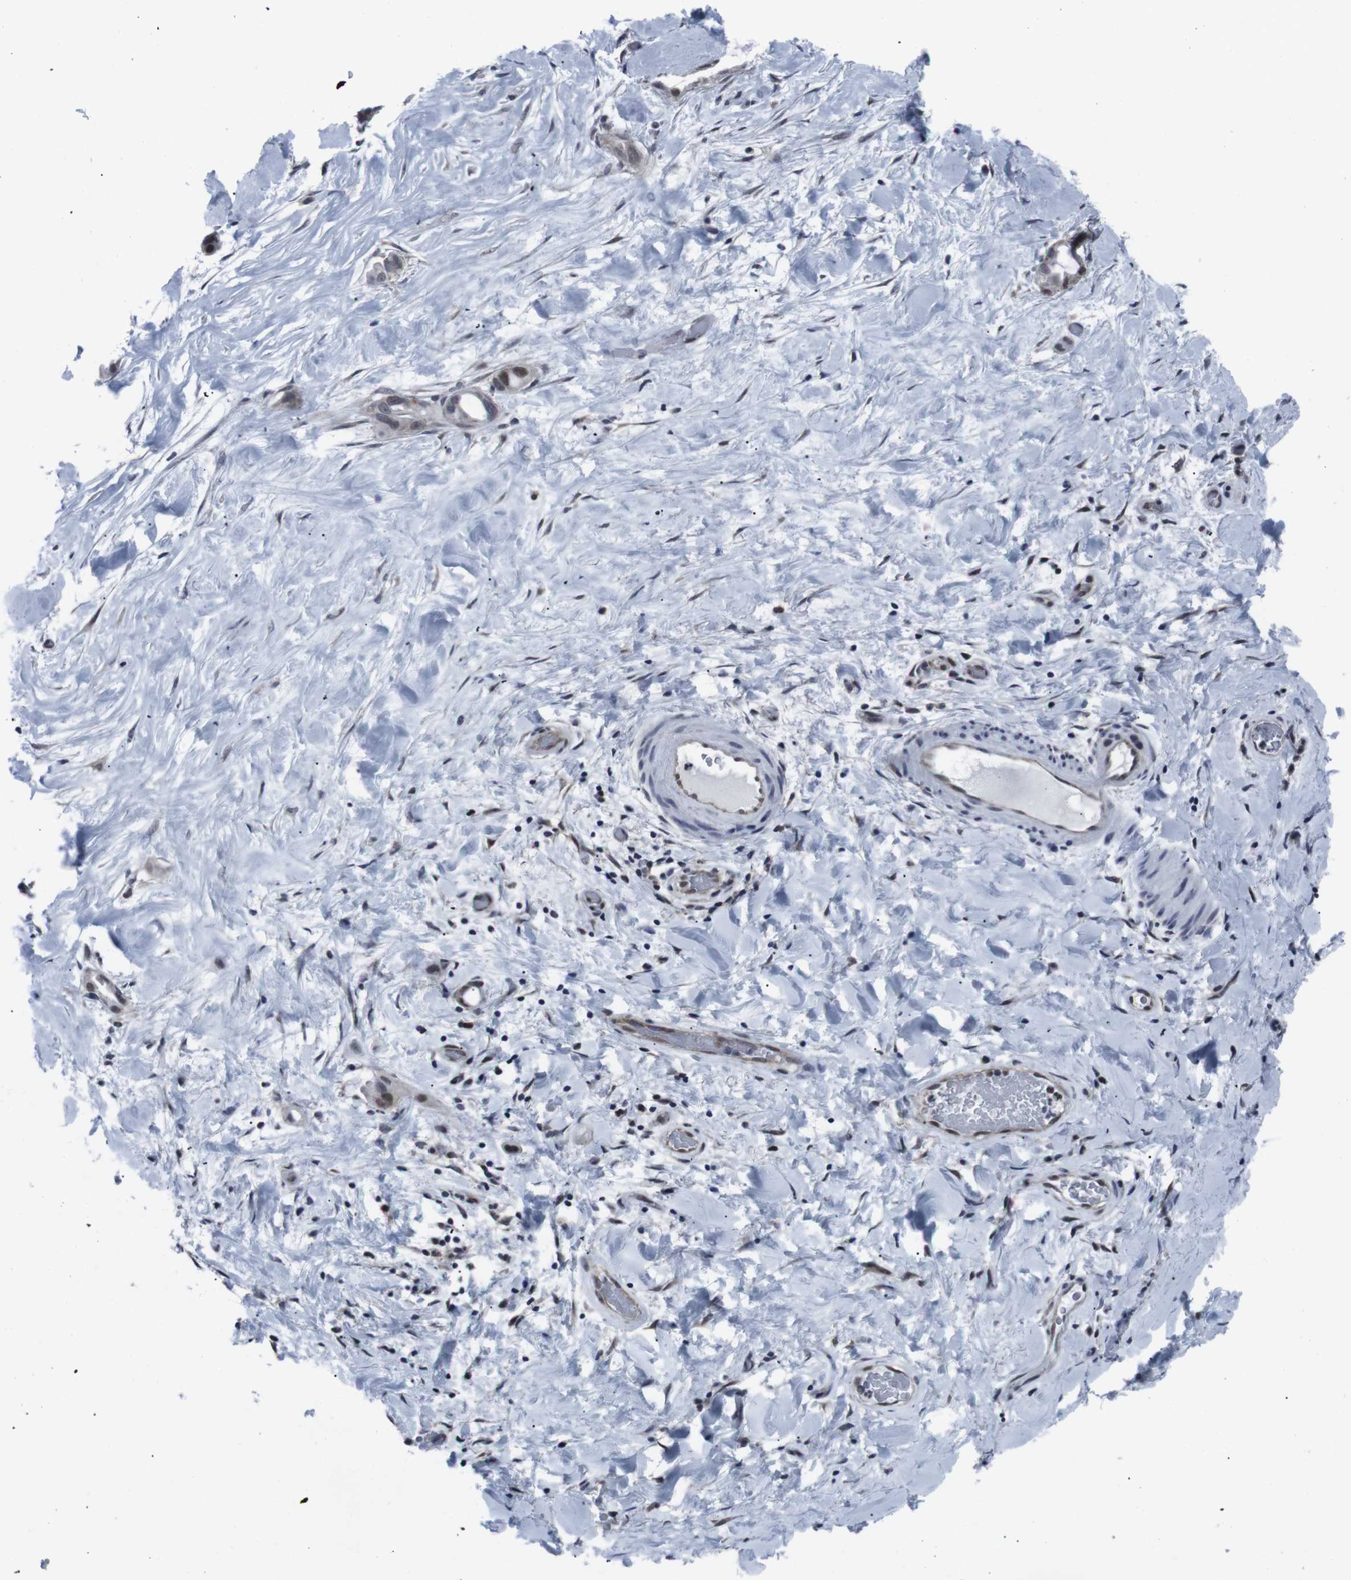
{"staining": {"intensity": "moderate", "quantity": "25%-75%", "location": "cytoplasmic/membranous,nuclear"}, "tissue": "liver cancer", "cell_type": "Tumor cells", "image_type": "cancer", "snomed": [{"axis": "morphology", "description": "Cholangiocarcinoma"}, {"axis": "topography", "description": "Liver"}], "caption": "DAB (3,3'-diaminobenzidine) immunohistochemical staining of human liver cholangiocarcinoma exhibits moderate cytoplasmic/membranous and nuclear protein staining in about 25%-75% of tumor cells.", "gene": "GEMIN2", "patient": {"sex": "female", "age": 65}}